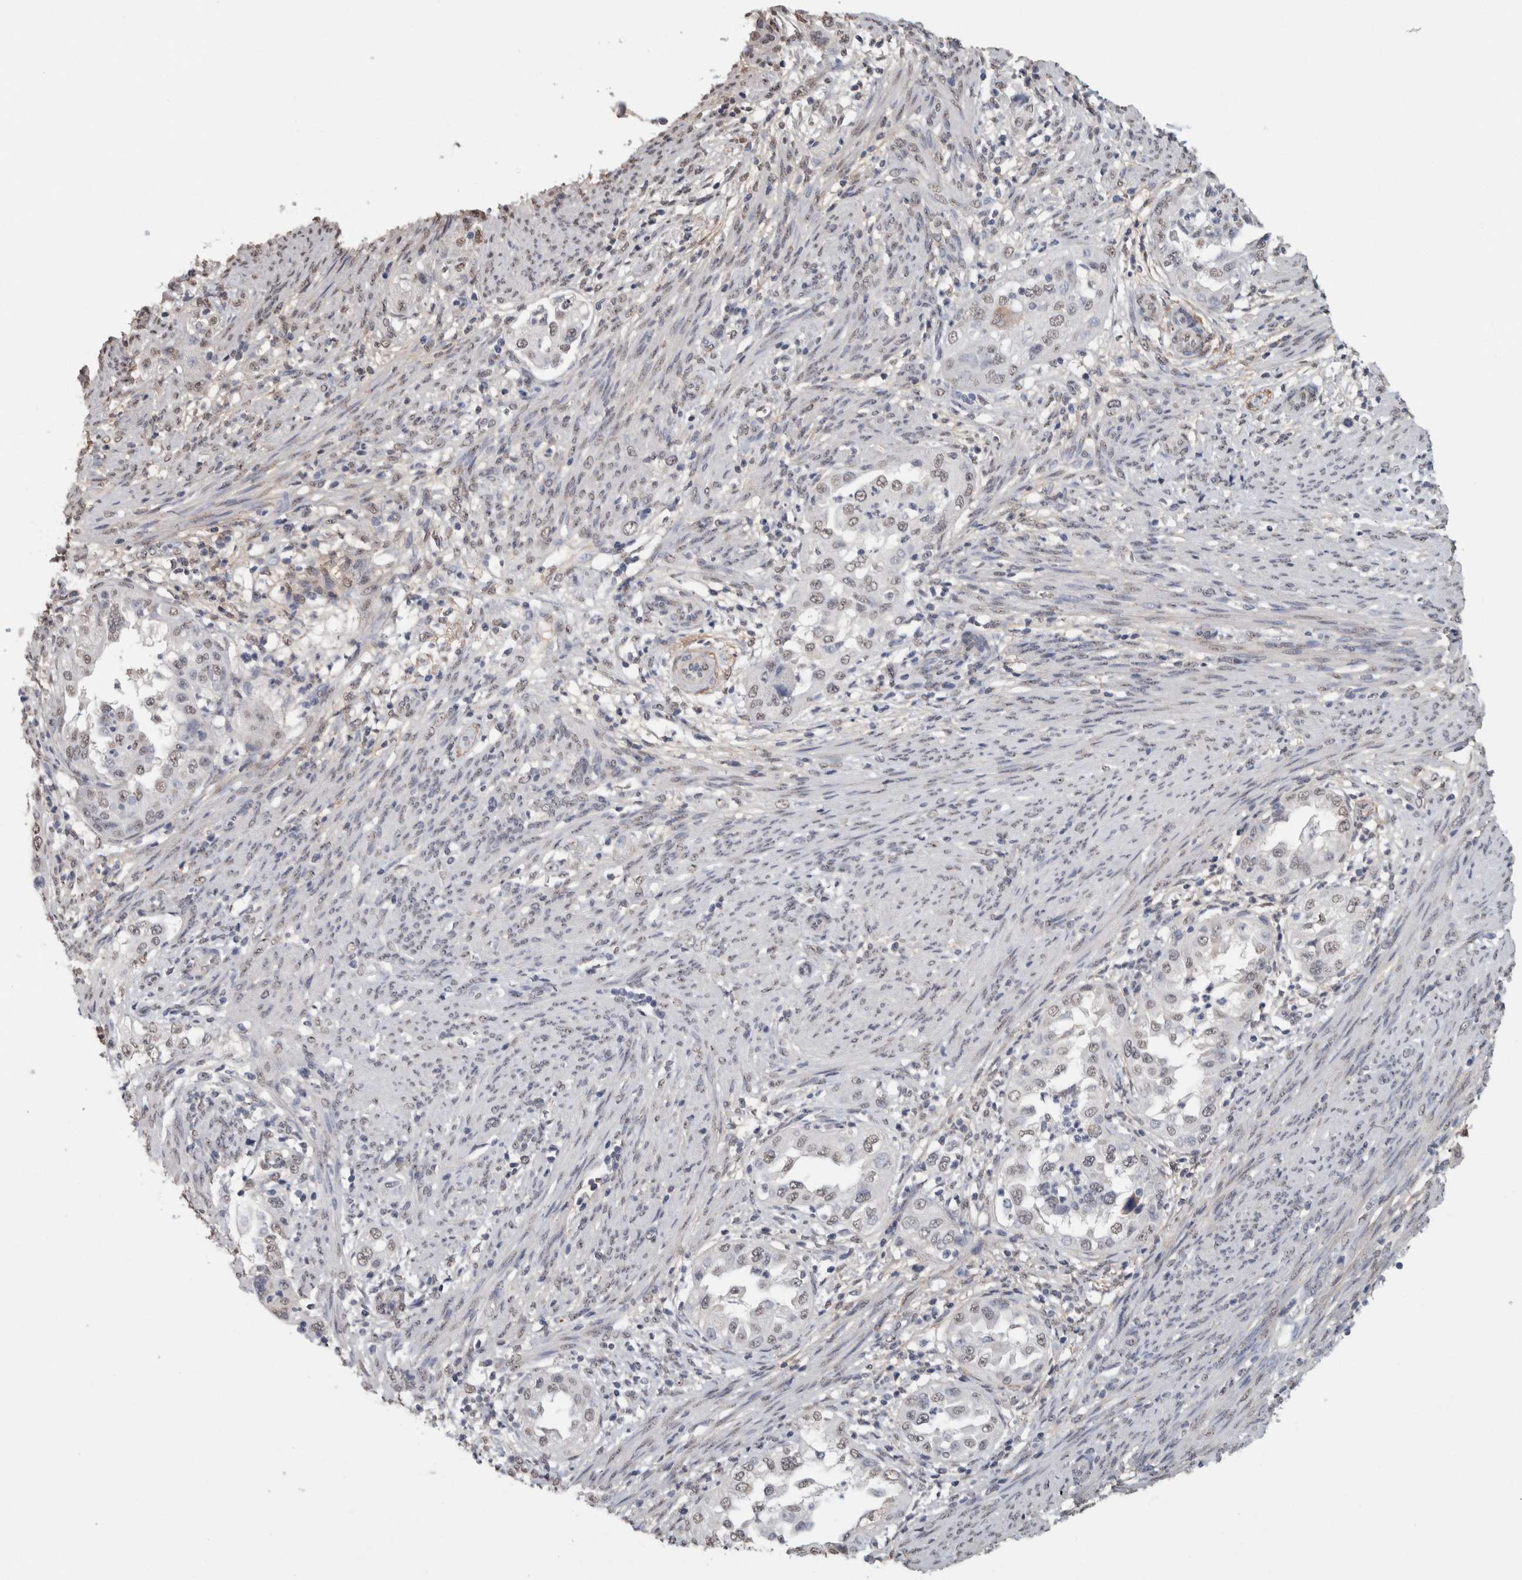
{"staining": {"intensity": "negative", "quantity": "none", "location": "none"}, "tissue": "endometrial cancer", "cell_type": "Tumor cells", "image_type": "cancer", "snomed": [{"axis": "morphology", "description": "Adenocarcinoma, NOS"}, {"axis": "topography", "description": "Endometrium"}], "caption": "Tumor cells are negative for brown protein staining in endometrial cancer.", "gene": "LTBP1", "patient": {"sex": "female", "age": 85}}